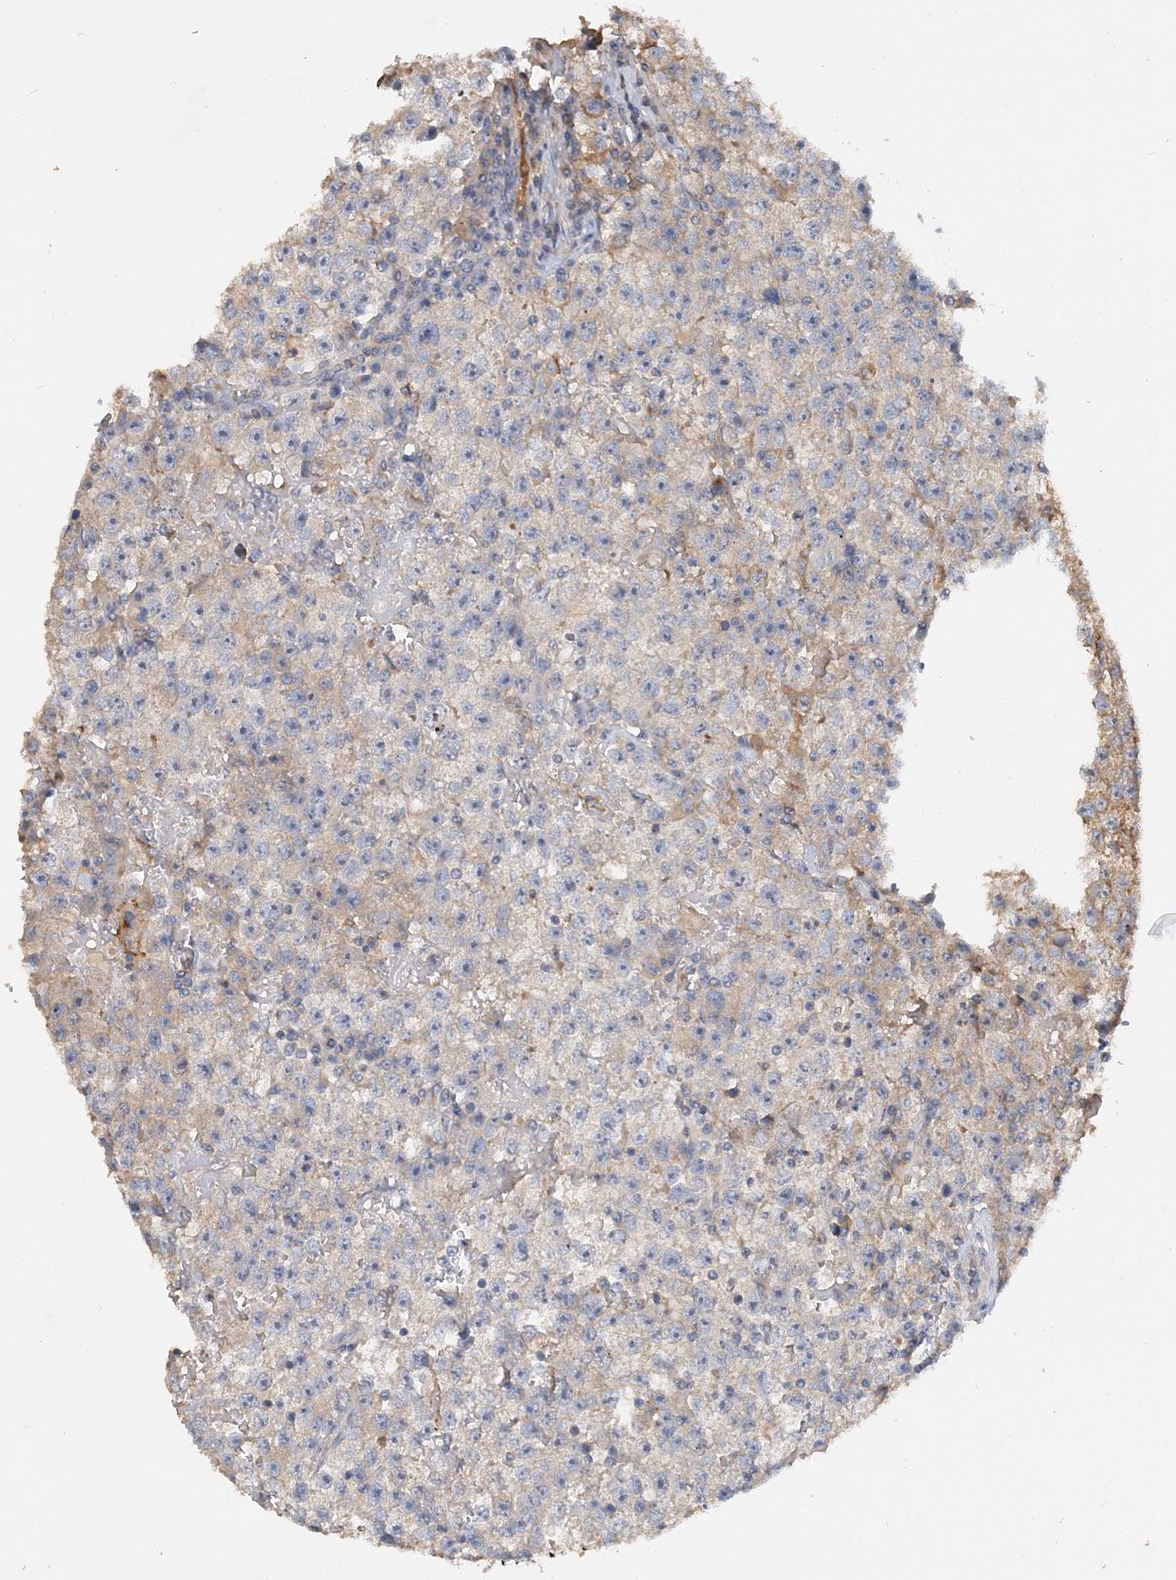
{"staining": {"intensity": "moderate", "quantity": "<25%", "location": "cytoplasmic/membranous"}, "tissue": "testis cancer", "cell_type": "Tumor cells", "image_type": "cancer", "snomed": [{"axis": "morphology", "description": "Seminoma, NOS"}, {"axis": "topography", "description": "Testis"}], "caption": "A low amount of moderate cytoplasmic/membranous positivity is appreciated in about <25% of tumor cells in testis cancer (seminoma) tissue.", "gene": "GRINA", "patient": {"sex": "male", "age": 22}}